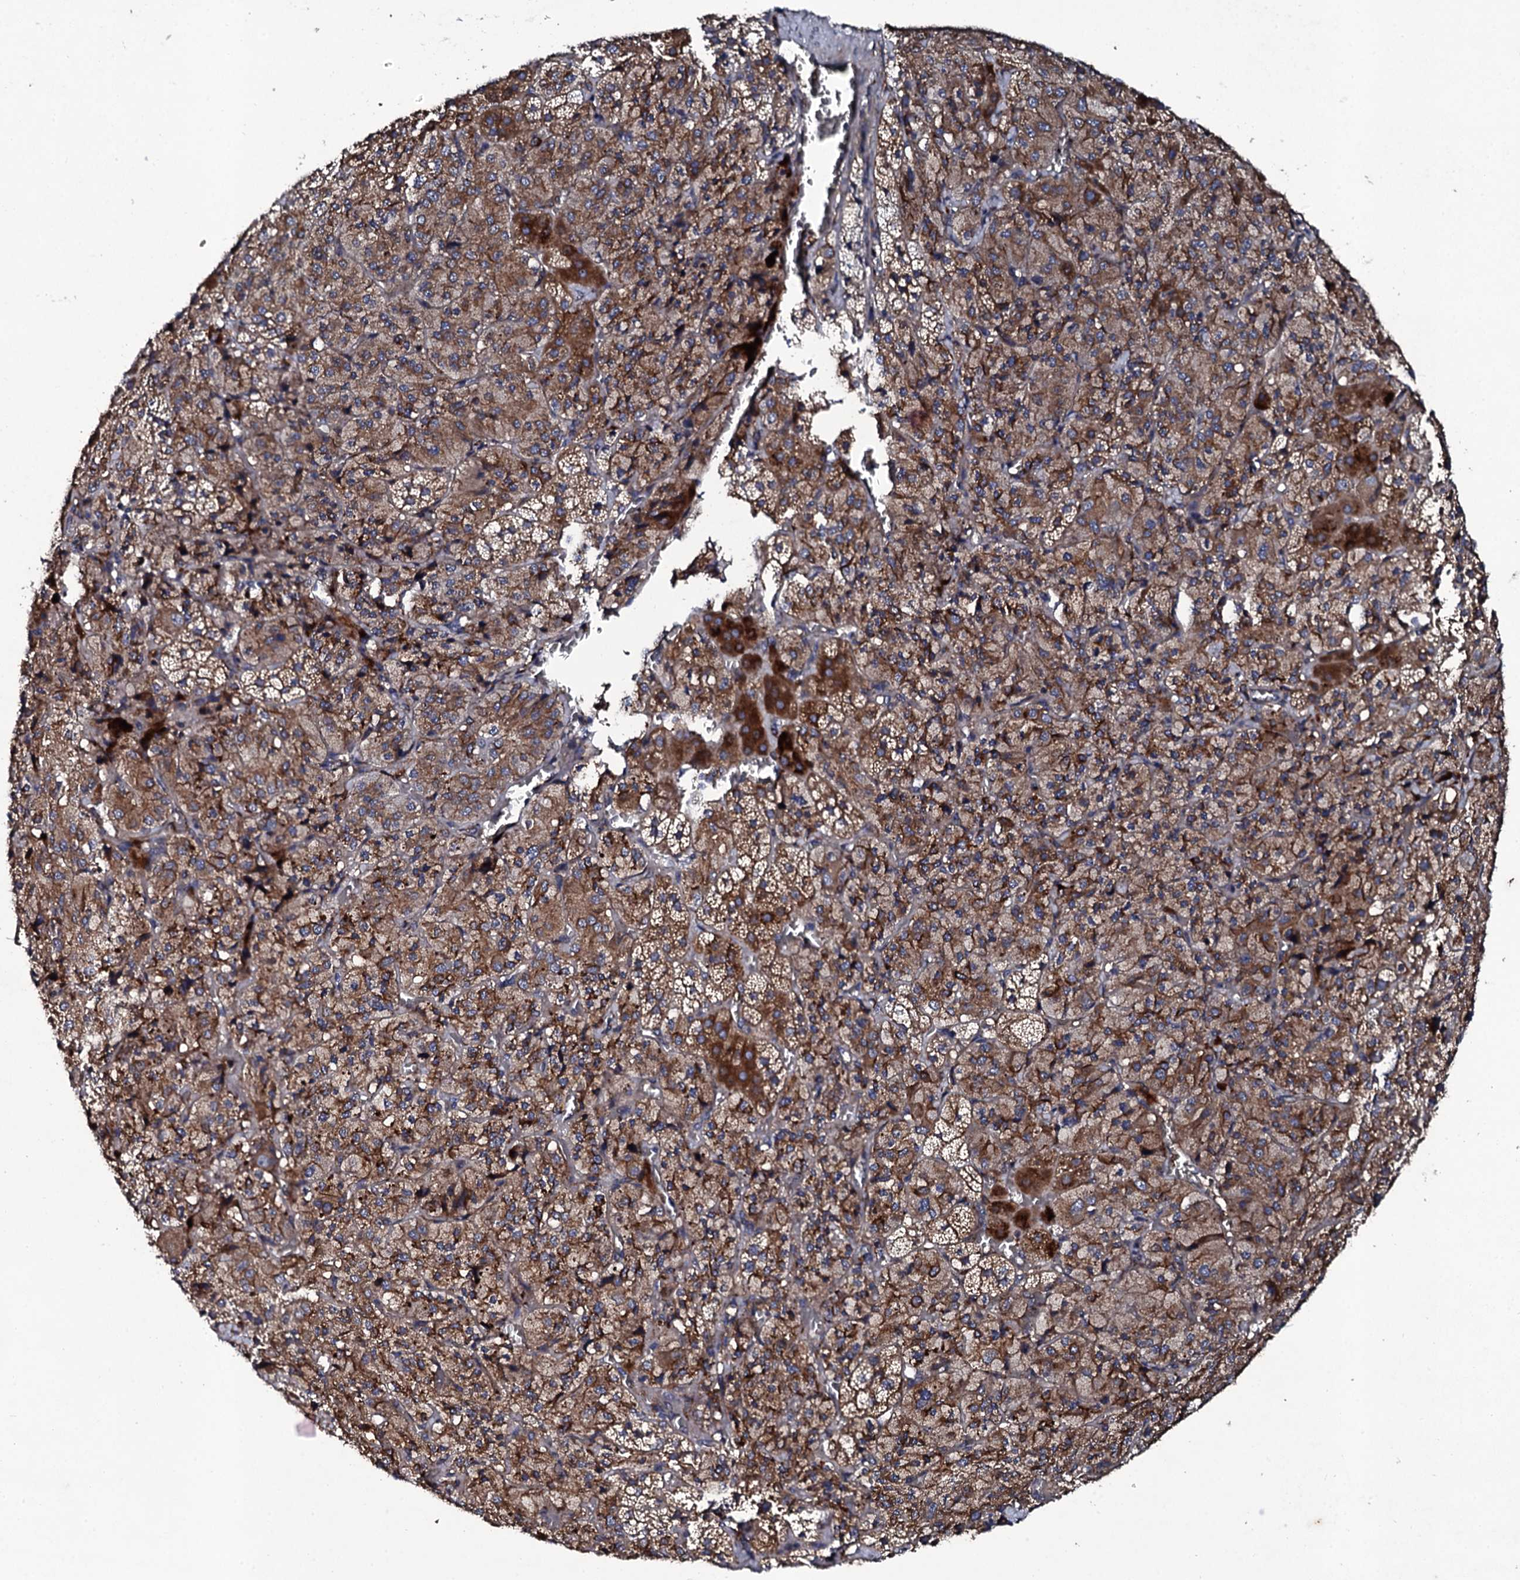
{"staining": {"intensity": "strong", "quantity": "25%-75%", "location": "cytoplasmic/membranous"}, "tissue": "adrenal gland", "cell_type": "Glandular cells", "image_type": "normal", "snomed": [{"axis": "morphology", "description": "Normal tissue, NOS"}, {"axis": "topography", "description": "Adrenal gland"}], "caption": "Immunohistochemistry (IHC) micrograph of normal adrenal gland stained for a protein (brown), which exhibits high levels of strong cytoplasmic/membranous staining in about 25%-75% of glandular cells.", "gene": "LRRC28", "patient": {"sex": "female", "age": 44}}